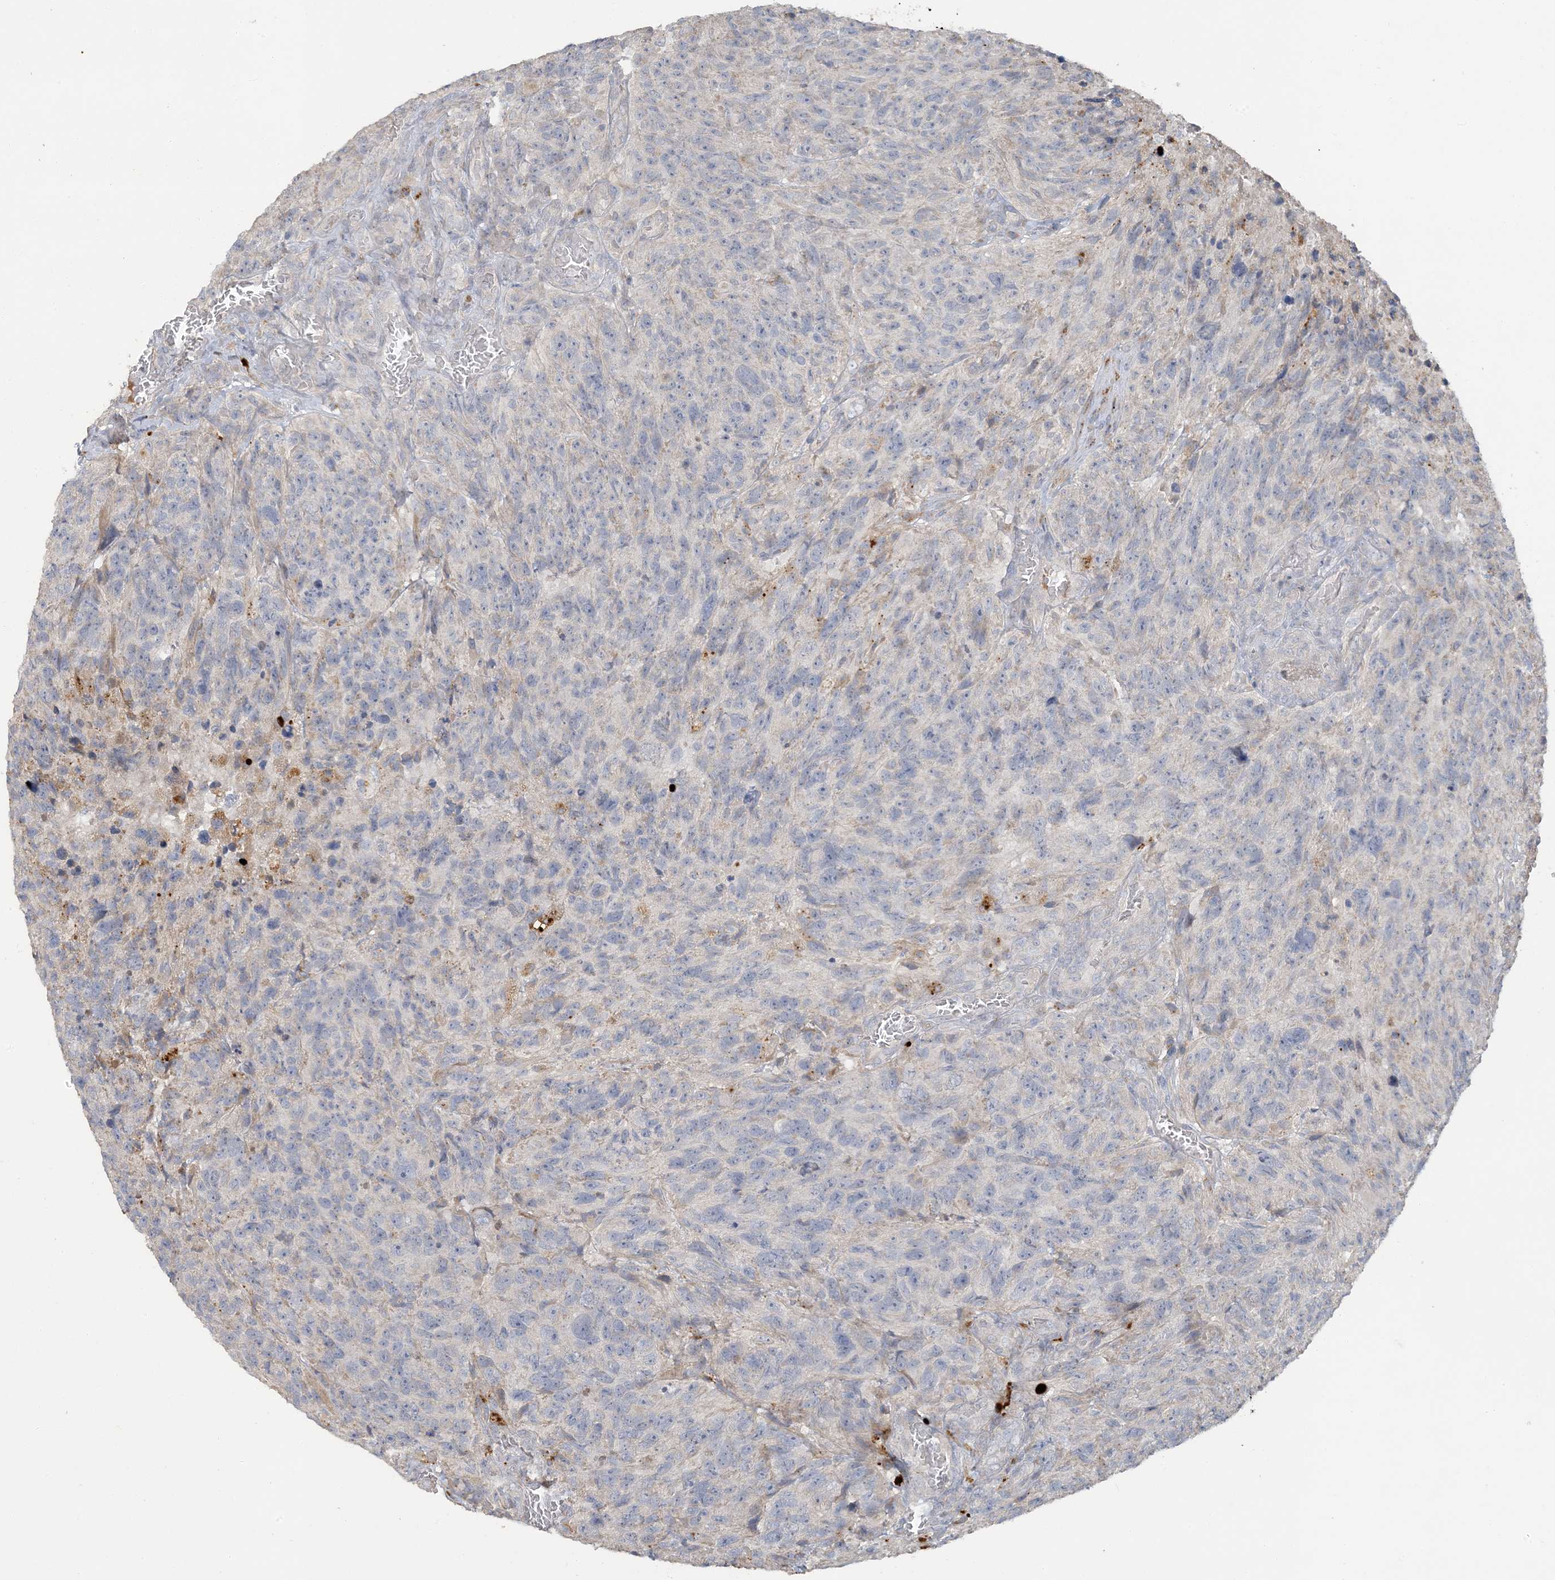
{"staining": {"intensity": "negative", "quantity": "none", "location": "none"}, "tissue": "glioma", "cell_type": "Tumor cells", "image_type": "cancer", "snomed": [{"axis": "morphology", "description": "Glioma, malignant, High grade"}, {"axis": "topography", "description": "Brain"}], "caption": "High power microscopy micrograph of an immunohistochemistry (IHC) image of malignant glioma (high-grade), revealing no significant positivity in tumor cells. (DAB immunohistochemistry, high magnification).", "gene": "LTN1", "patient": {"sex": "male", "age": 69}}